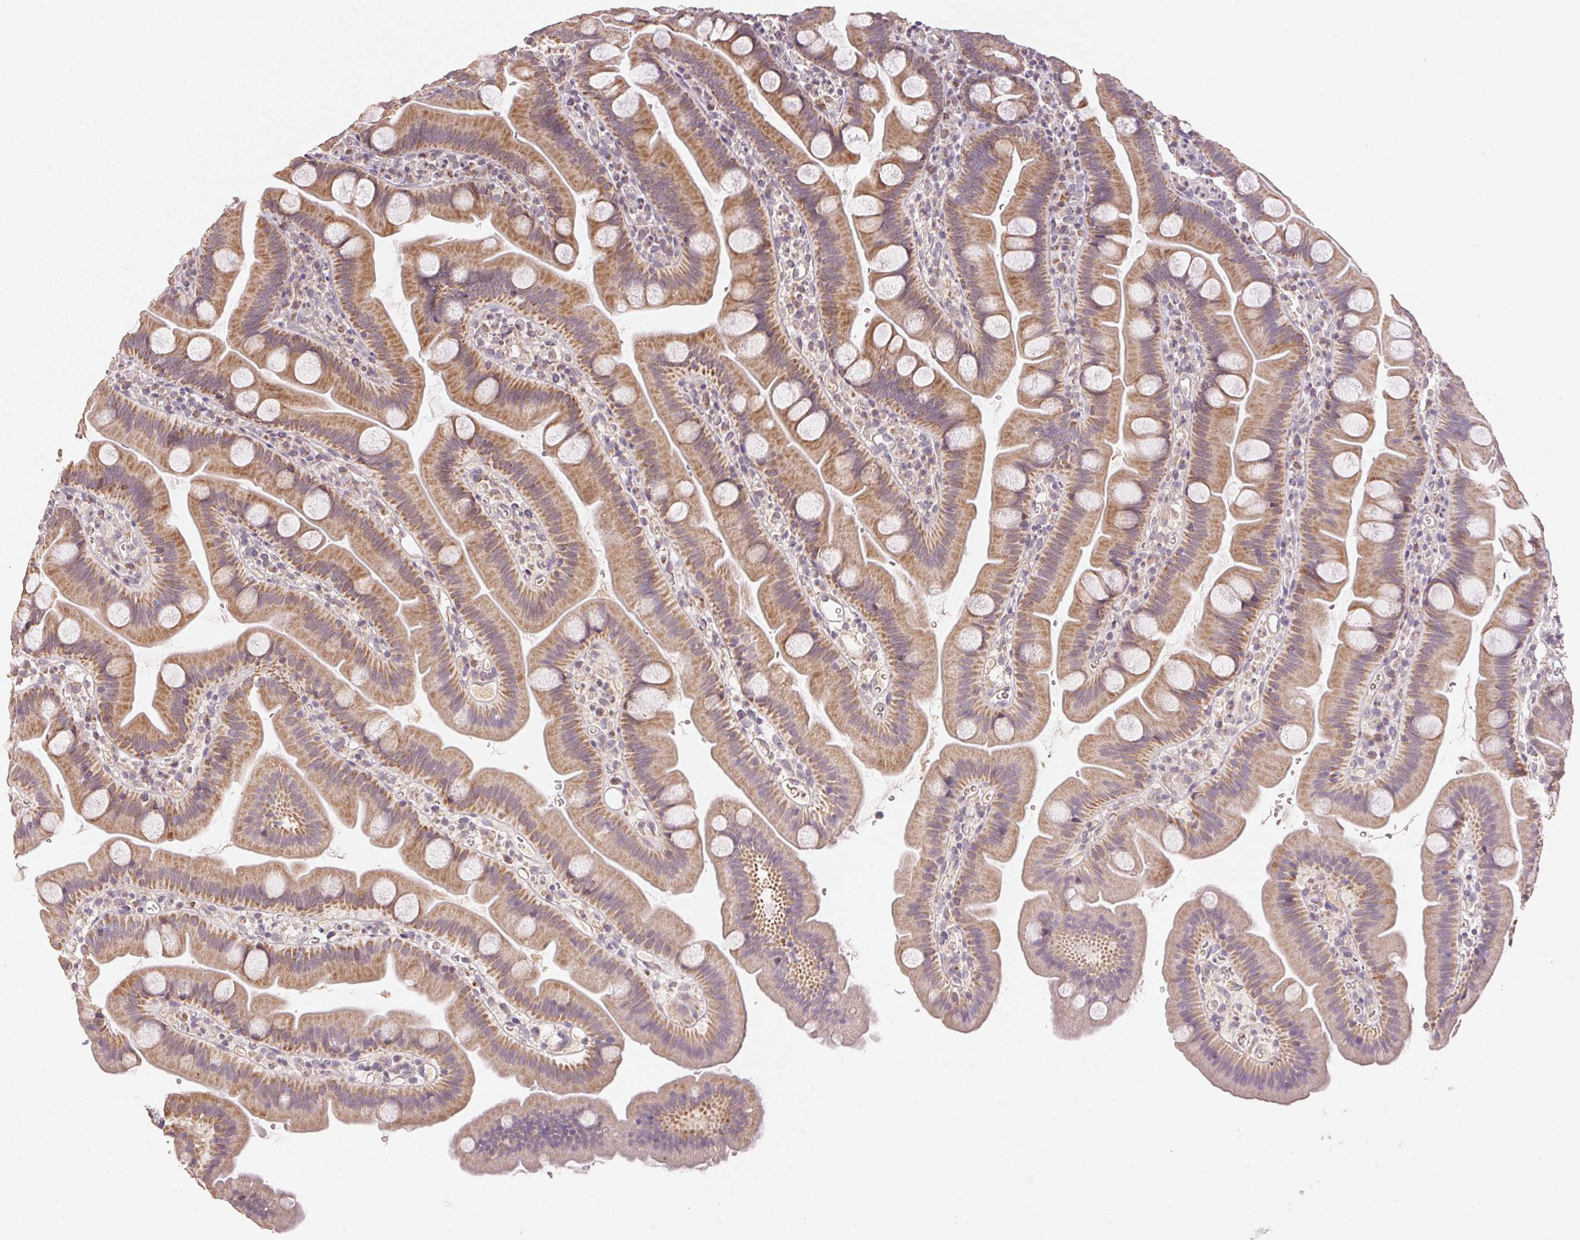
{"staining": {"intensity": "strong", "quantity": "25%-75%", "location": "cytoplasmic/membranous"}, "tissue": "small intestine", "cell_type": "Glandular cells", "image_type": "normal", "snomed": [{"axis": "morphology", "description": "Normal tissue, NOS"}, {"axis": "topography", "description": "Small intestine"}], "caption": "Immunohistochemical staining of normal small intestine displays high levels of strong cytoplasmic/membranous staining in about 25%-75% of glandular cells. The staining is performed using DAB brown chromogen to label protein expression. The nuclei are counter-stained blue using hematoxylin.", "gene": "CLASP1", "patient": {"sex": "female", "age": 68}}